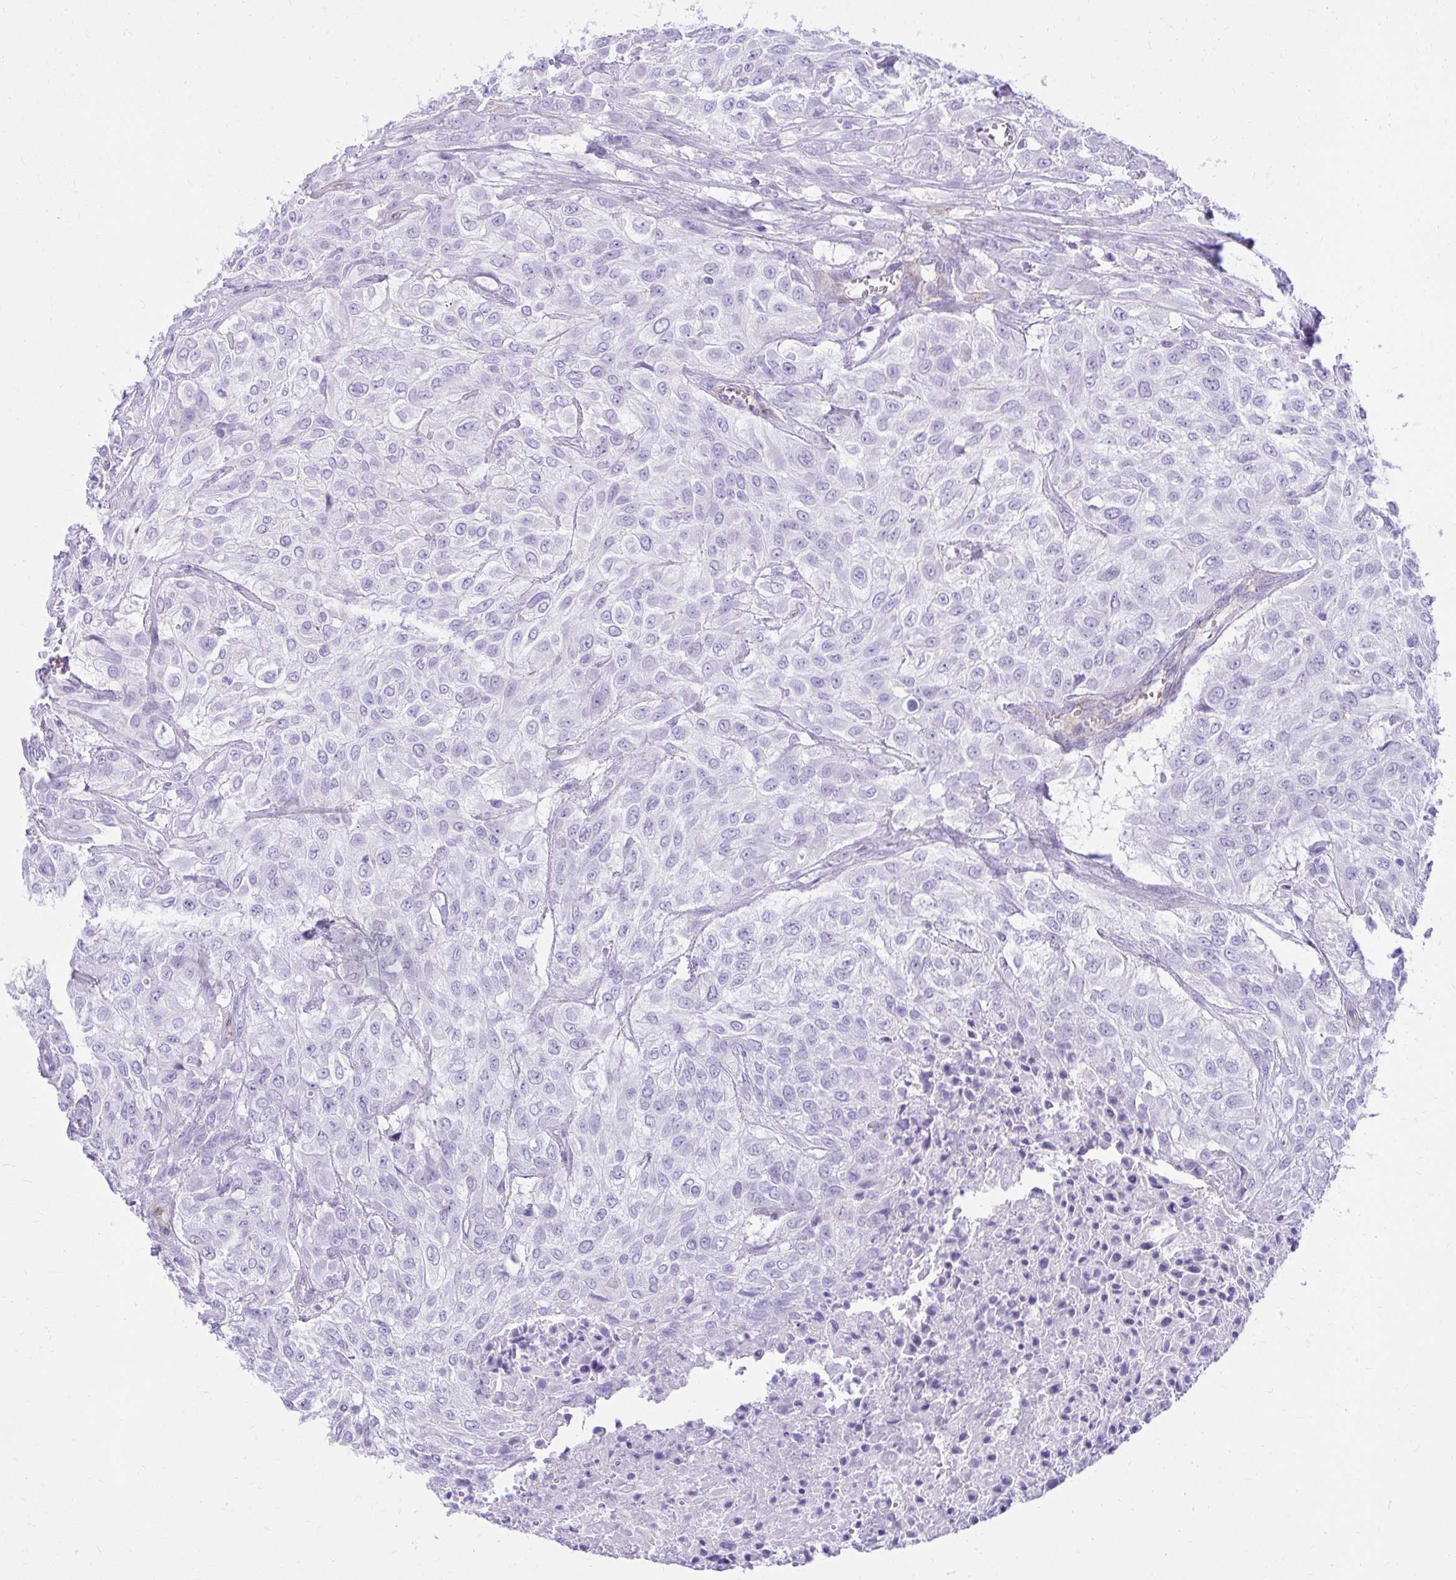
{"staining": {"intensity": "negative", "quantity": "none", "location": "none"}, "tissue": "urothelial cancer", "cell_type": "Tumor cells", "image_type": "cancer", "snomed": [{"axis": "morphology", "description": "Urothelial carcinoma, High grade"}, {"axis": "topography", "description": "Urinary bladder"}], "caption": "IHC micrograph of neoplastic tissue: human urothelial cancer stained with DAB (3,3'-diaminobenzidine) demonstrates no significant protein expression in tumor cells.", "gene": "PELI3", "patient": {"sex": "male", "age": 57}}